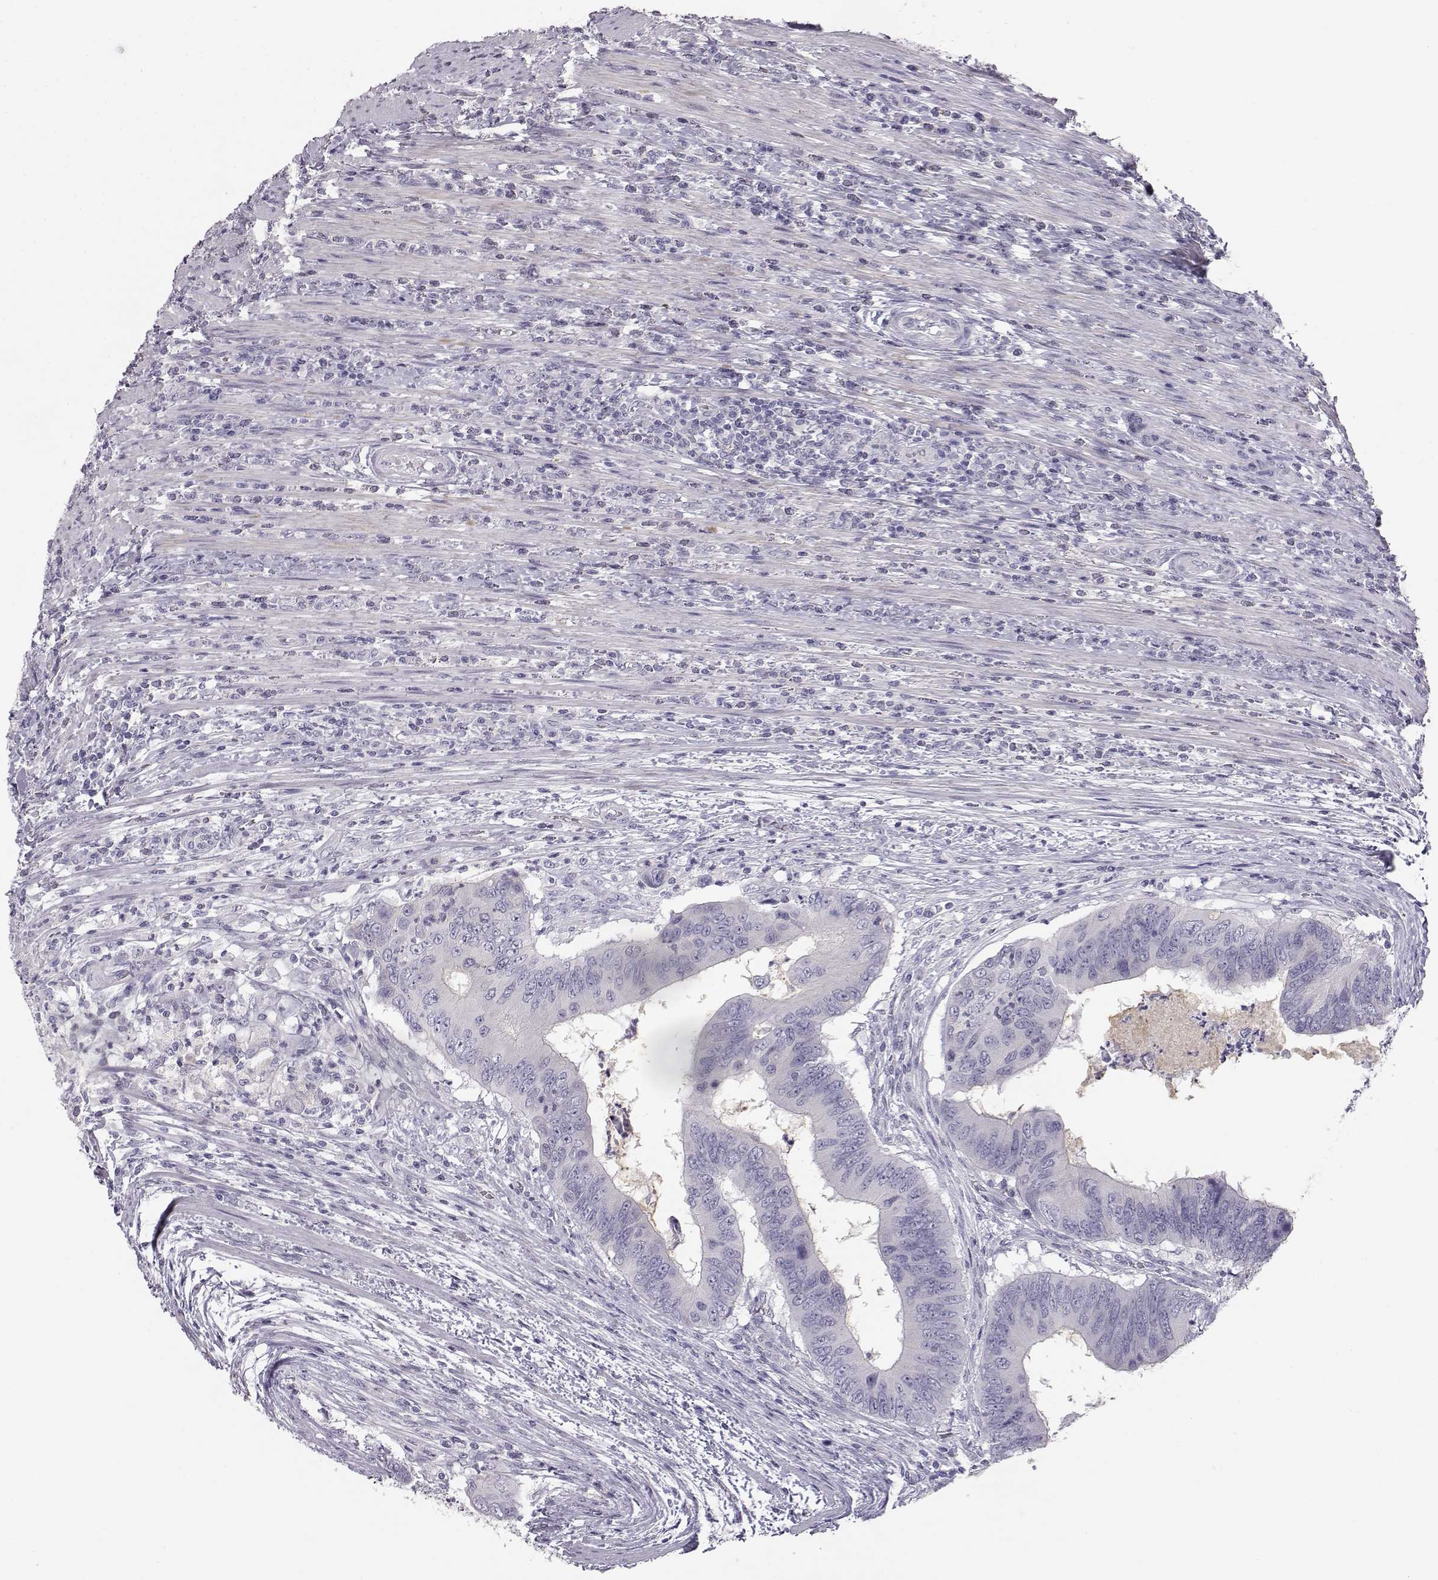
{"staining": {"intensity": "negative", "quantity": "none", "location": "none"}, "tissue": "colorectal cancer", "cell_type": "Tumor cells", "image_type": "cancer", "snomed": [{"axis": "morphology", "description": "Adenocarcinoma, NOS"}, {"axis": "topography", "description": "Colon"}], "caption": "Tumor cells are negative for protein expression in human colorectal adenocarcinoma.", "gene": "MYCBPAP", "patient": {"sex": "male", "age": 53}}